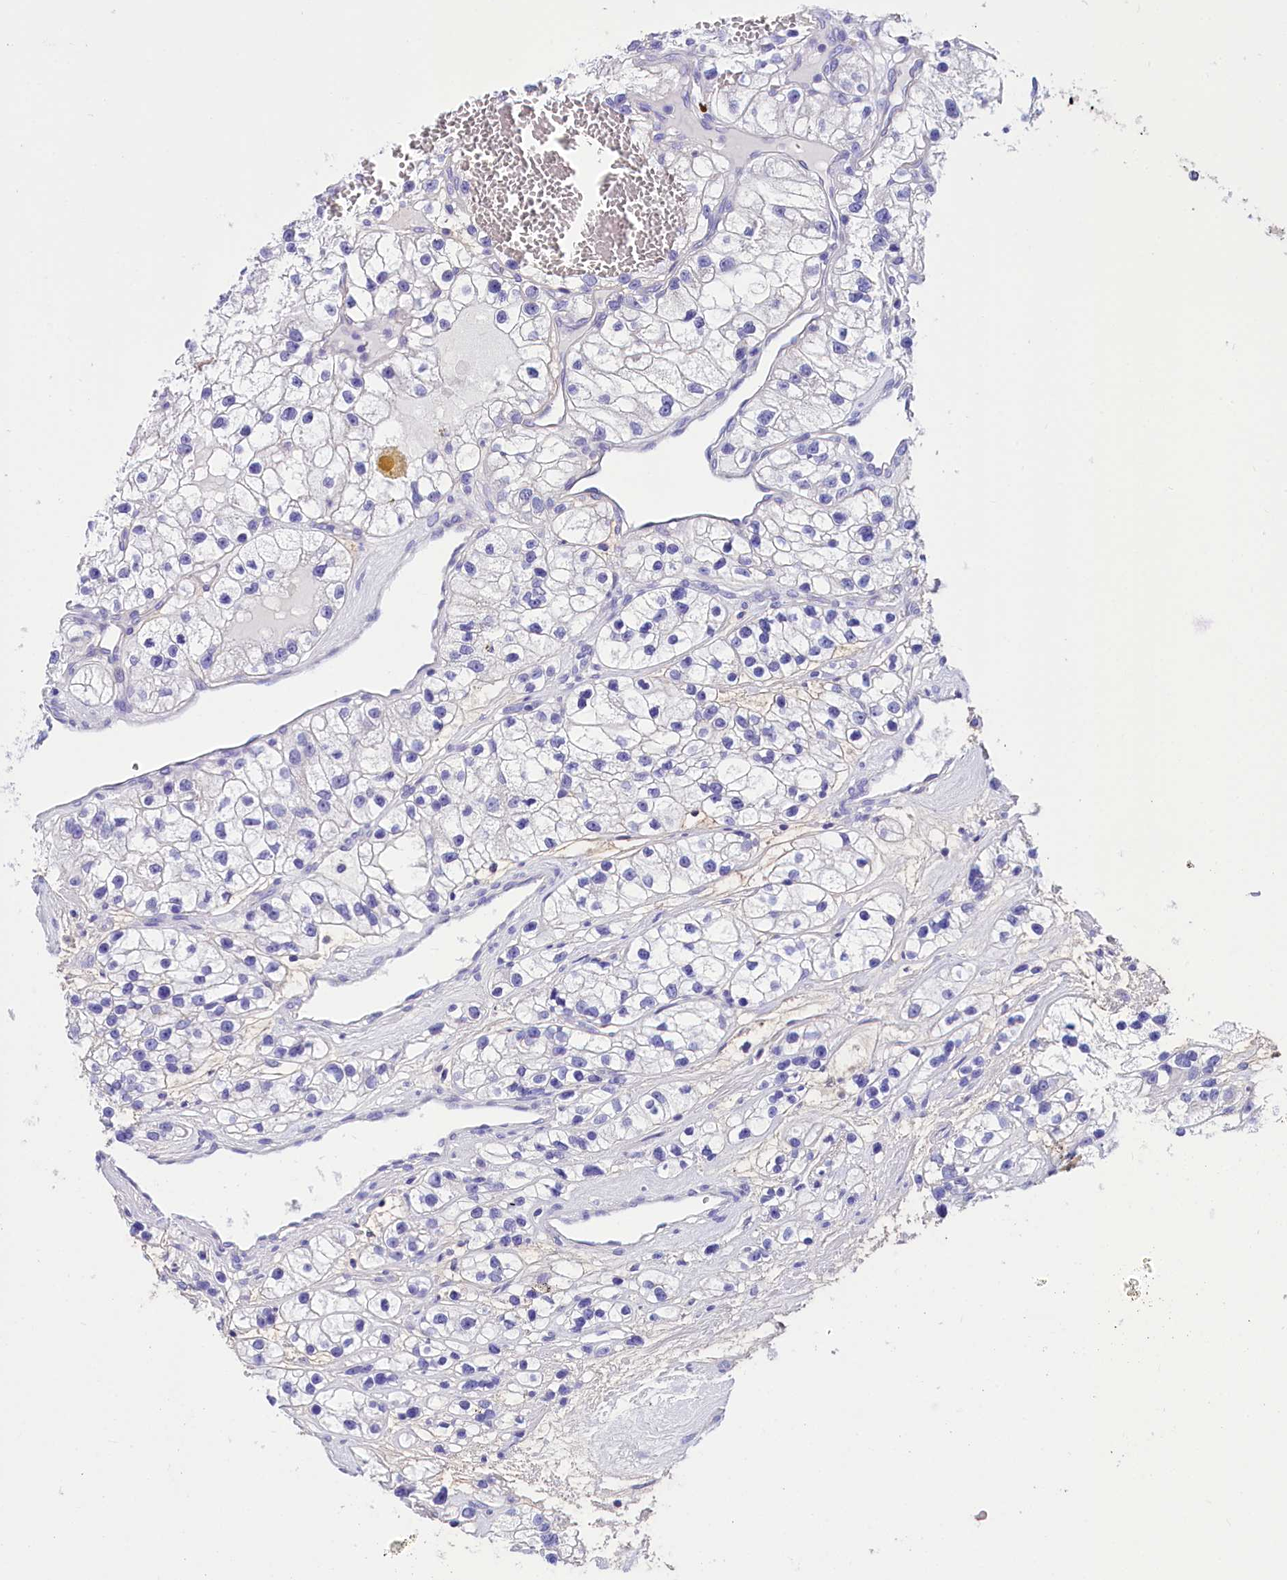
{"staining": {"intensity": "negative", "quantity": "none", "location": "none"}, "tissue": "renal cancer", "cell_type": "Tumor cells", "image_type": "cancer", "snomed": [{"axis": "morphology", "description": "Adenocarcinoma, NOS"}, {"axis": "topography", "description": "Kidney"}], "caption": "Immunohistochemistry (IHC) of renal cancer (adenocarcinoma) demonstrates no staining in tumor cells.", "gene": "TTC36", "patient": {"sex": "female", "age": 57}}